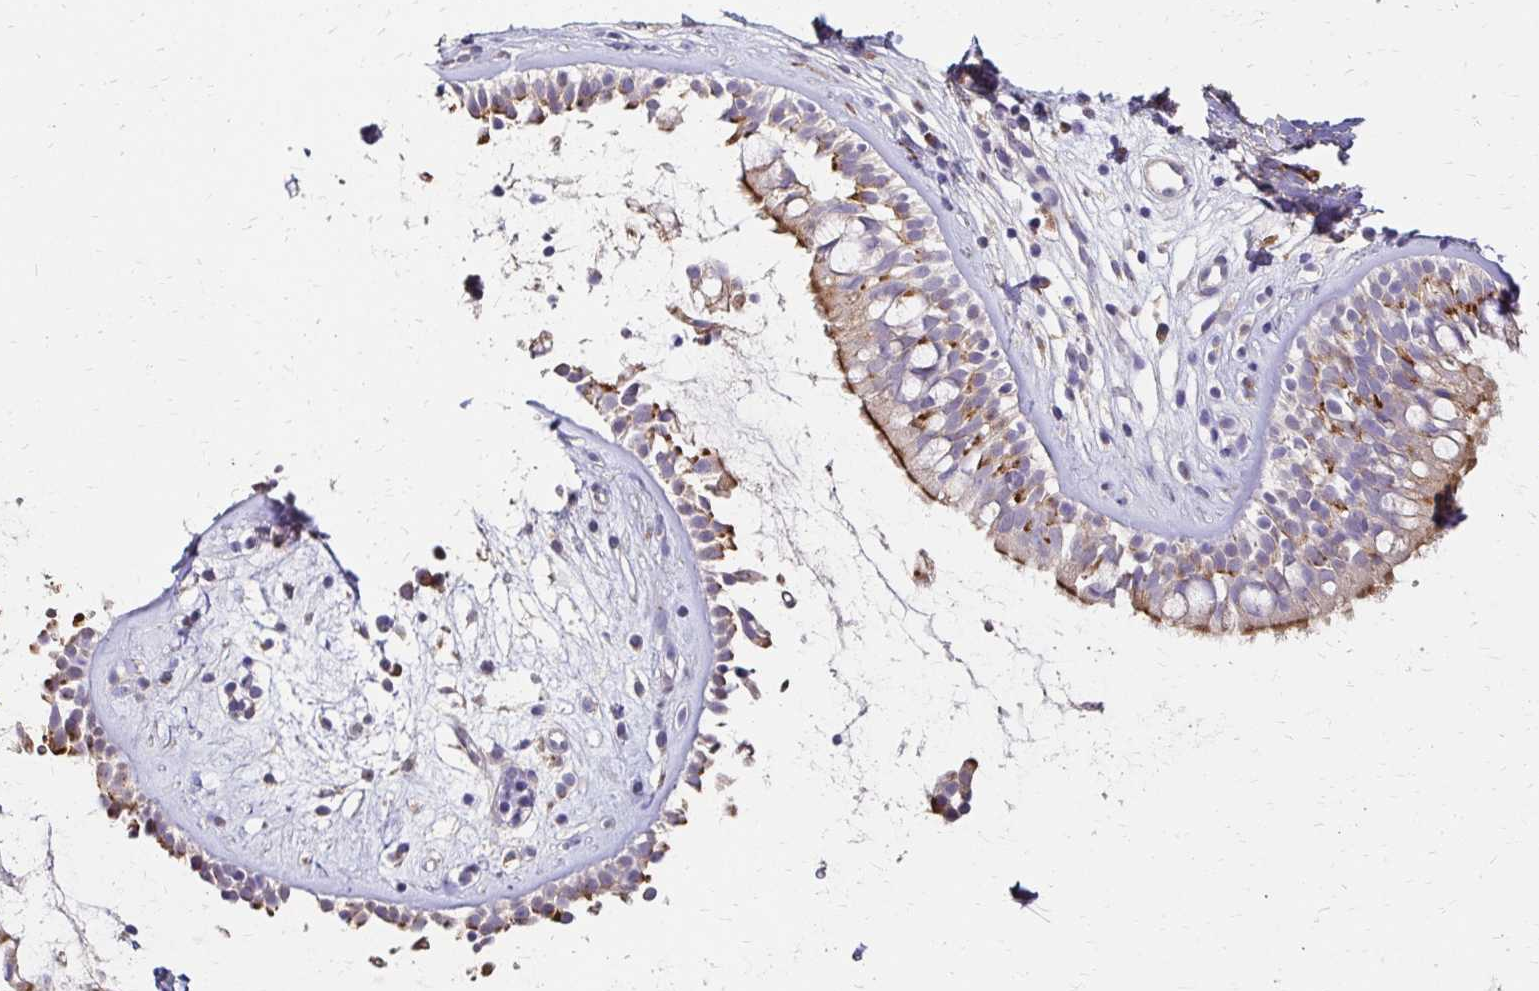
{"staining": {"intensity": "moderate", "quantity": "25%-75%", "location": "cytoplasmic/membranous"}, "tissue": "nasopharynx", "cell_type": "Respiratory epithelial cells", "image_type": "normal", "snomed": [{"axis": "morphology", "description": "Normal tissue, NOS"}, {"axis": "topography", "description": "Nasopharynx"}], "caption": "An image of nasopharynx stained for a protein reveals moderate cytoplasmic/membranous brown staining in respiratory epithelial cells. The staining was performed using DAB (3,3'-diaminobenzidine), with brown indicating positive protein expression. Nuclei are stained blue with hematoxylin.", "gene": "PRIMA1", "patient": {"sex": "male", "age": 32}}